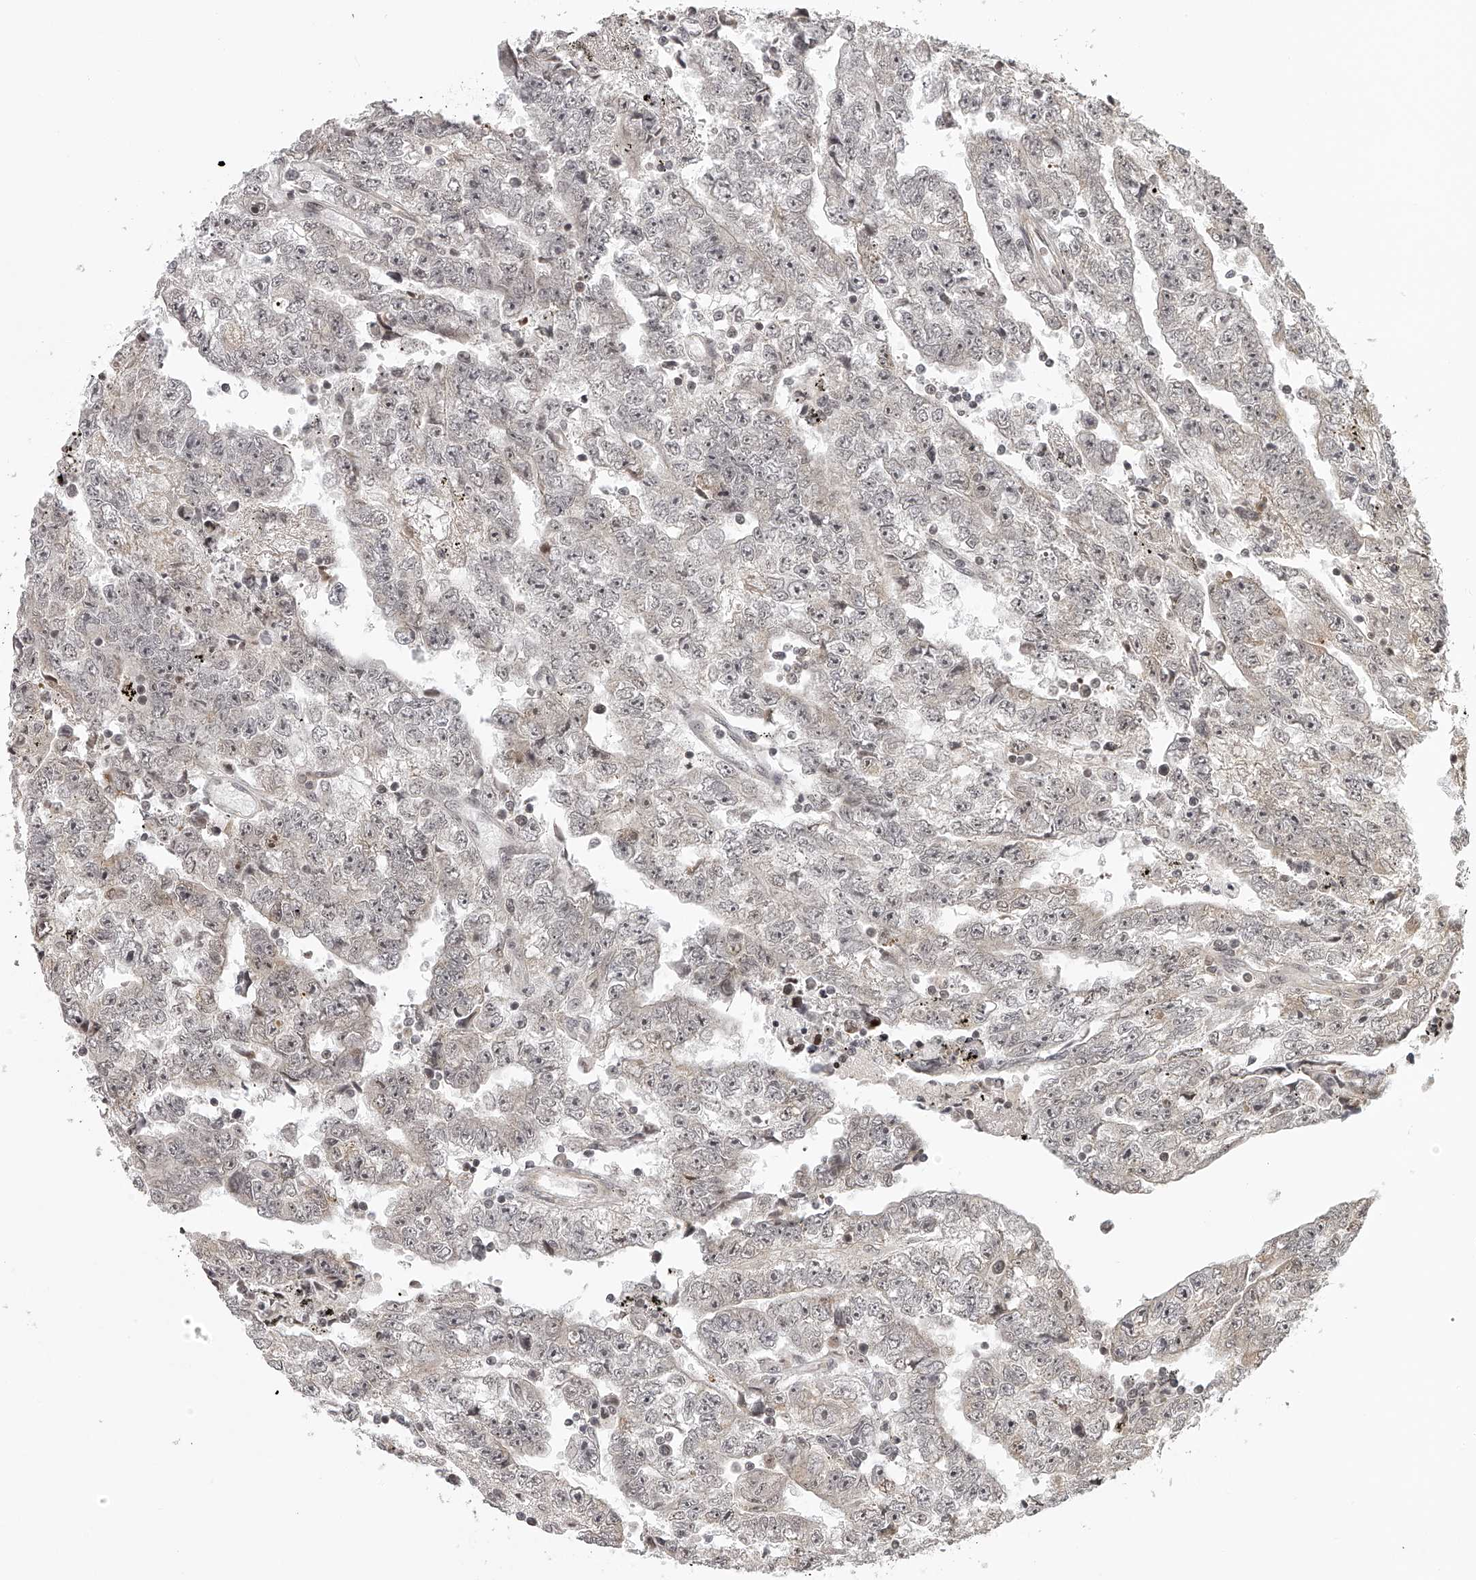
{"staining": {"intensity": "negative", "quantity": "none", "location": "none"}, "tissue": "testis cancer", "cell_type": "Tumor cells", "image_type": "cancer", "snomed": [{"axis": "morphology", "description": "Carcinoma, Embryonal, NOS"}, {"axis": "topography", "description": "Testis"}], "caption": "Tumor cells are negative for protein expression in human testis cancer (embryonal carcinoma). (DAB immunohistochemistry (IHC), high magnification).", "gene": "ODF2L", "patient": {"sex": "male", "age": 25}}